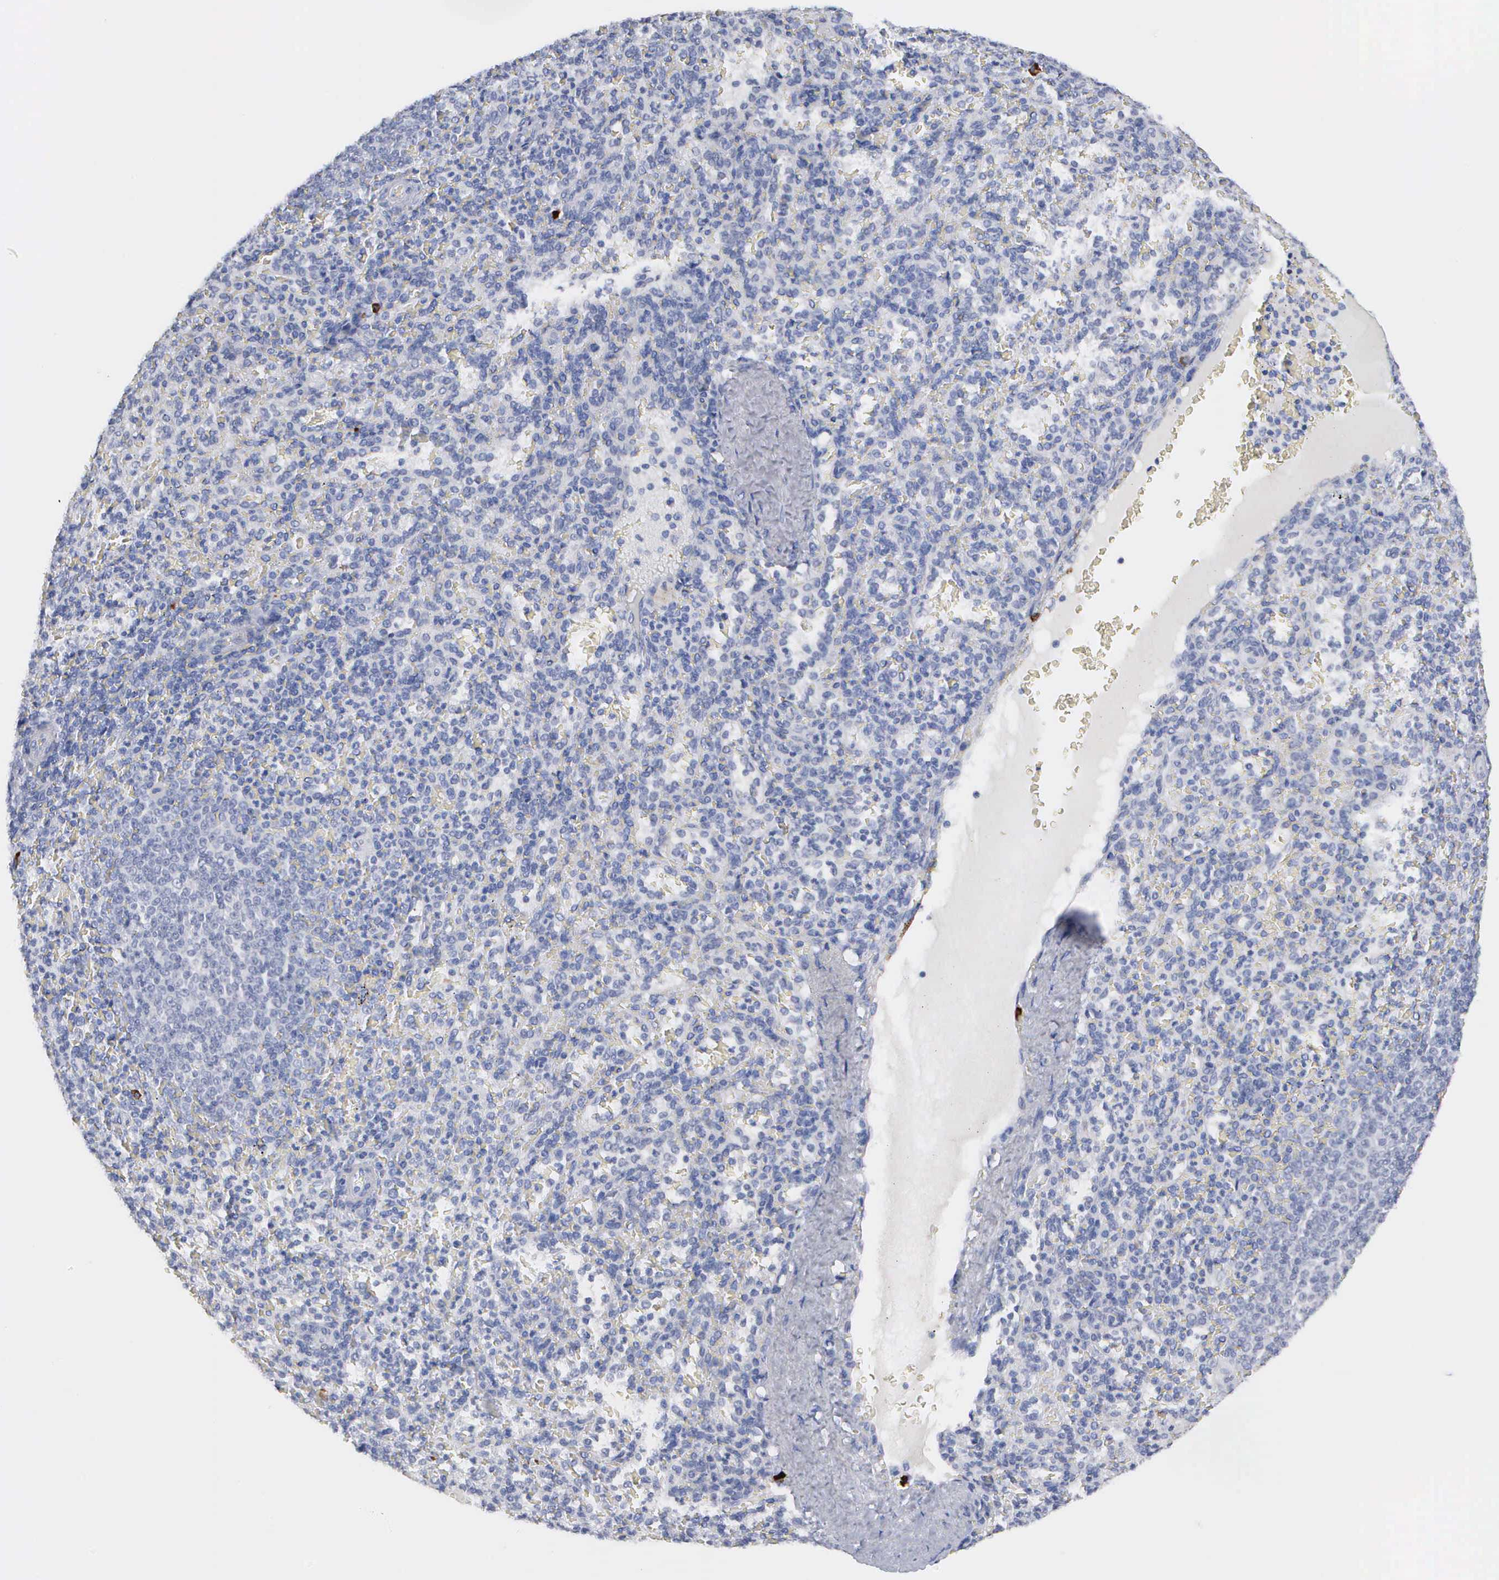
{"staining": {"intensity": "negative", "quantity": "none", "location": "none"}, "tissue": "spleen", "cell_type": "Cells in red pulp", "image_type": "normal", "snomed": [{"axis": "morphology", "description": "Normal tissue, NOS"}, {"axis": "topography", "description": "Spleen"}], "caption": "Cells in red pulp are negative for protein expression in benign human spleen. Nuclei are stained in blue.", "gene": "ASPHD2", "patient": {"sex": "female", "age": 21}}